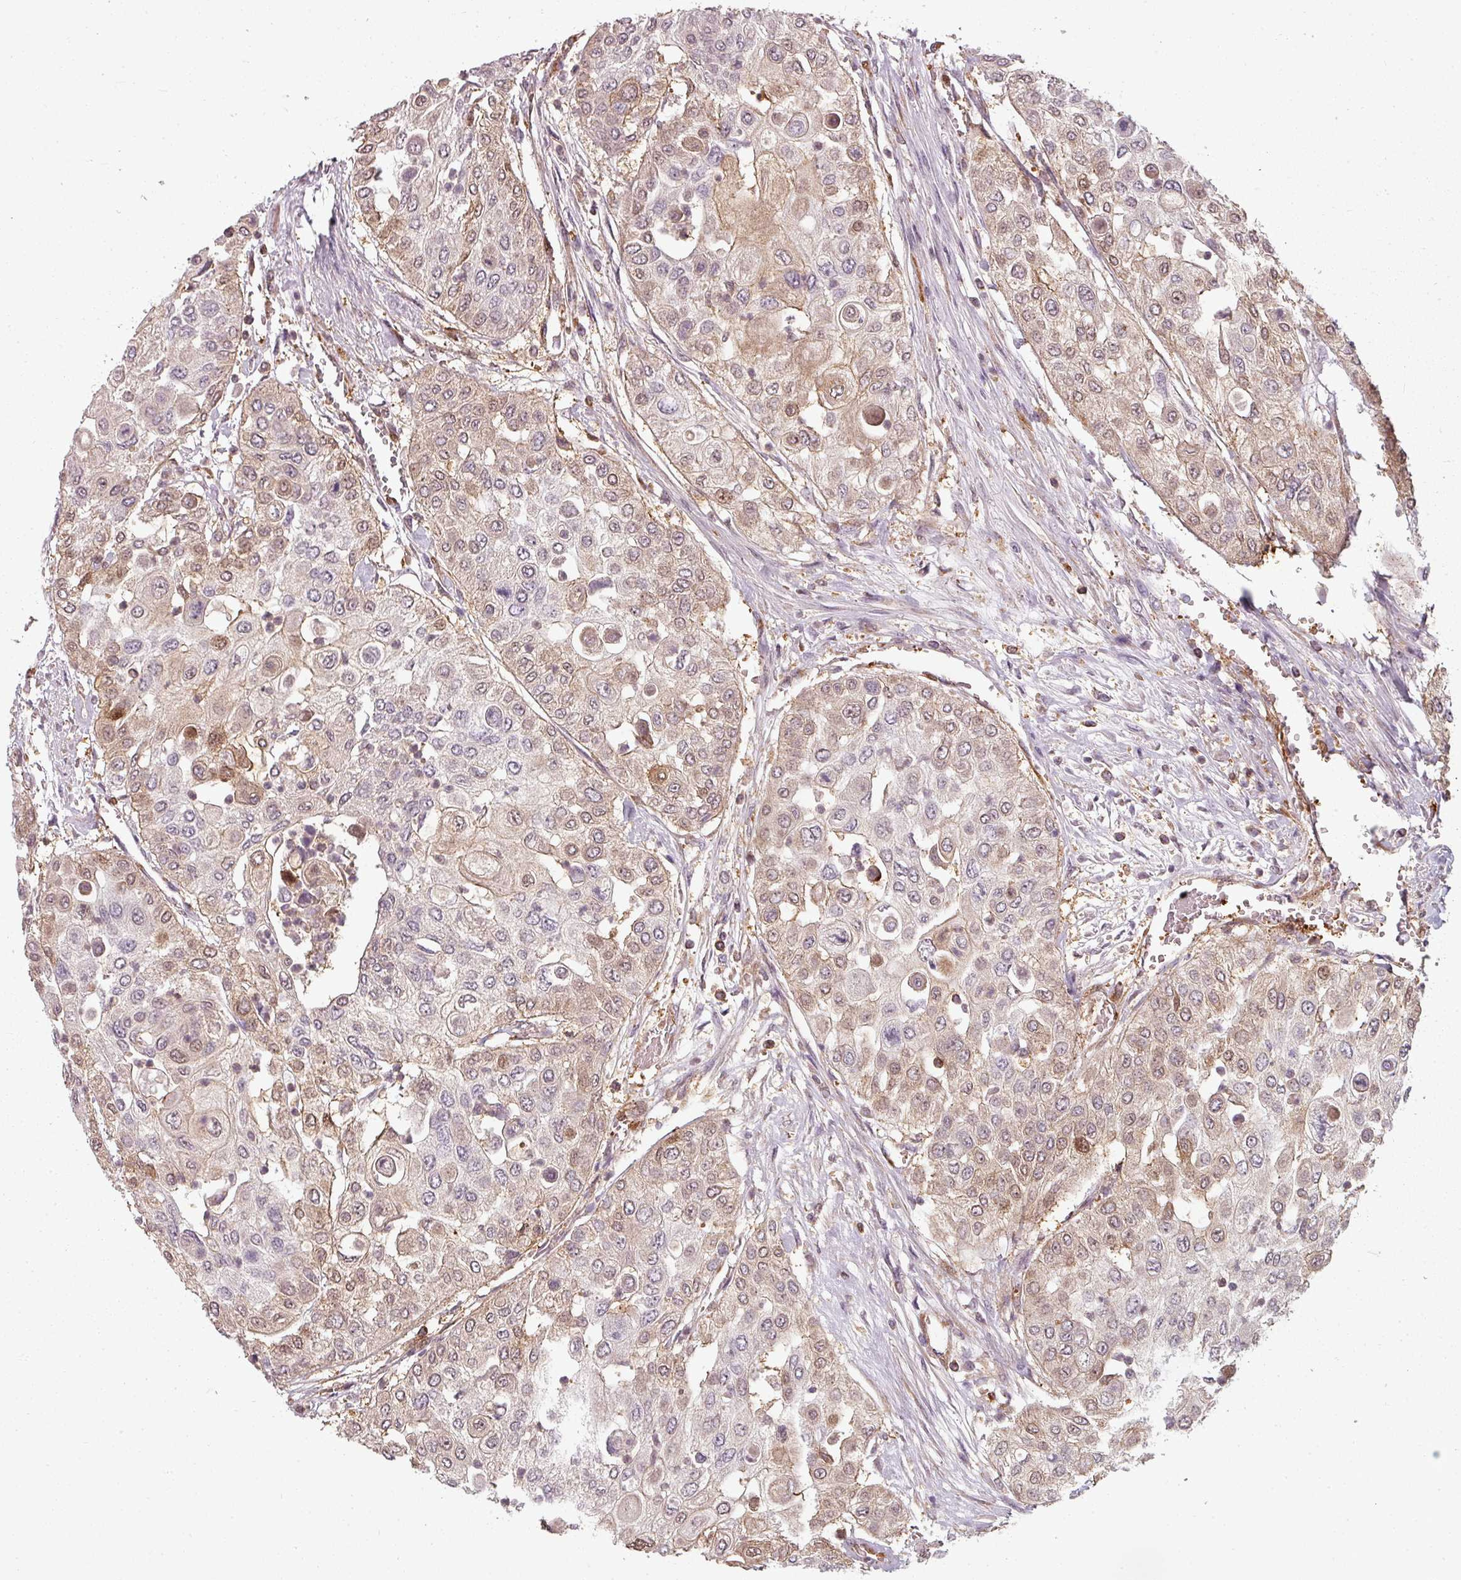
{"staining": {"intensity": "weak", "quantity": "25%-75%", "location": "cytoplasmic/membranous"}, "tissue": "urothelial cancer", "cell_type": "Tumor cells", "image_type": "cancer", "snomed": [{"axis": "morphology", "description": "Urothelial carcinoma, High grade"}, {"axis": "topography", "description": "Urinary bladder"}], "caption": "High-grade urothelial carcinoma stained with IHC demonstrates weak cytoplasmic/membranous expression in about 25%-75% of tumor cells.", "gene": "CLIC1", "patient": {"sex": "female", "age": 79}}